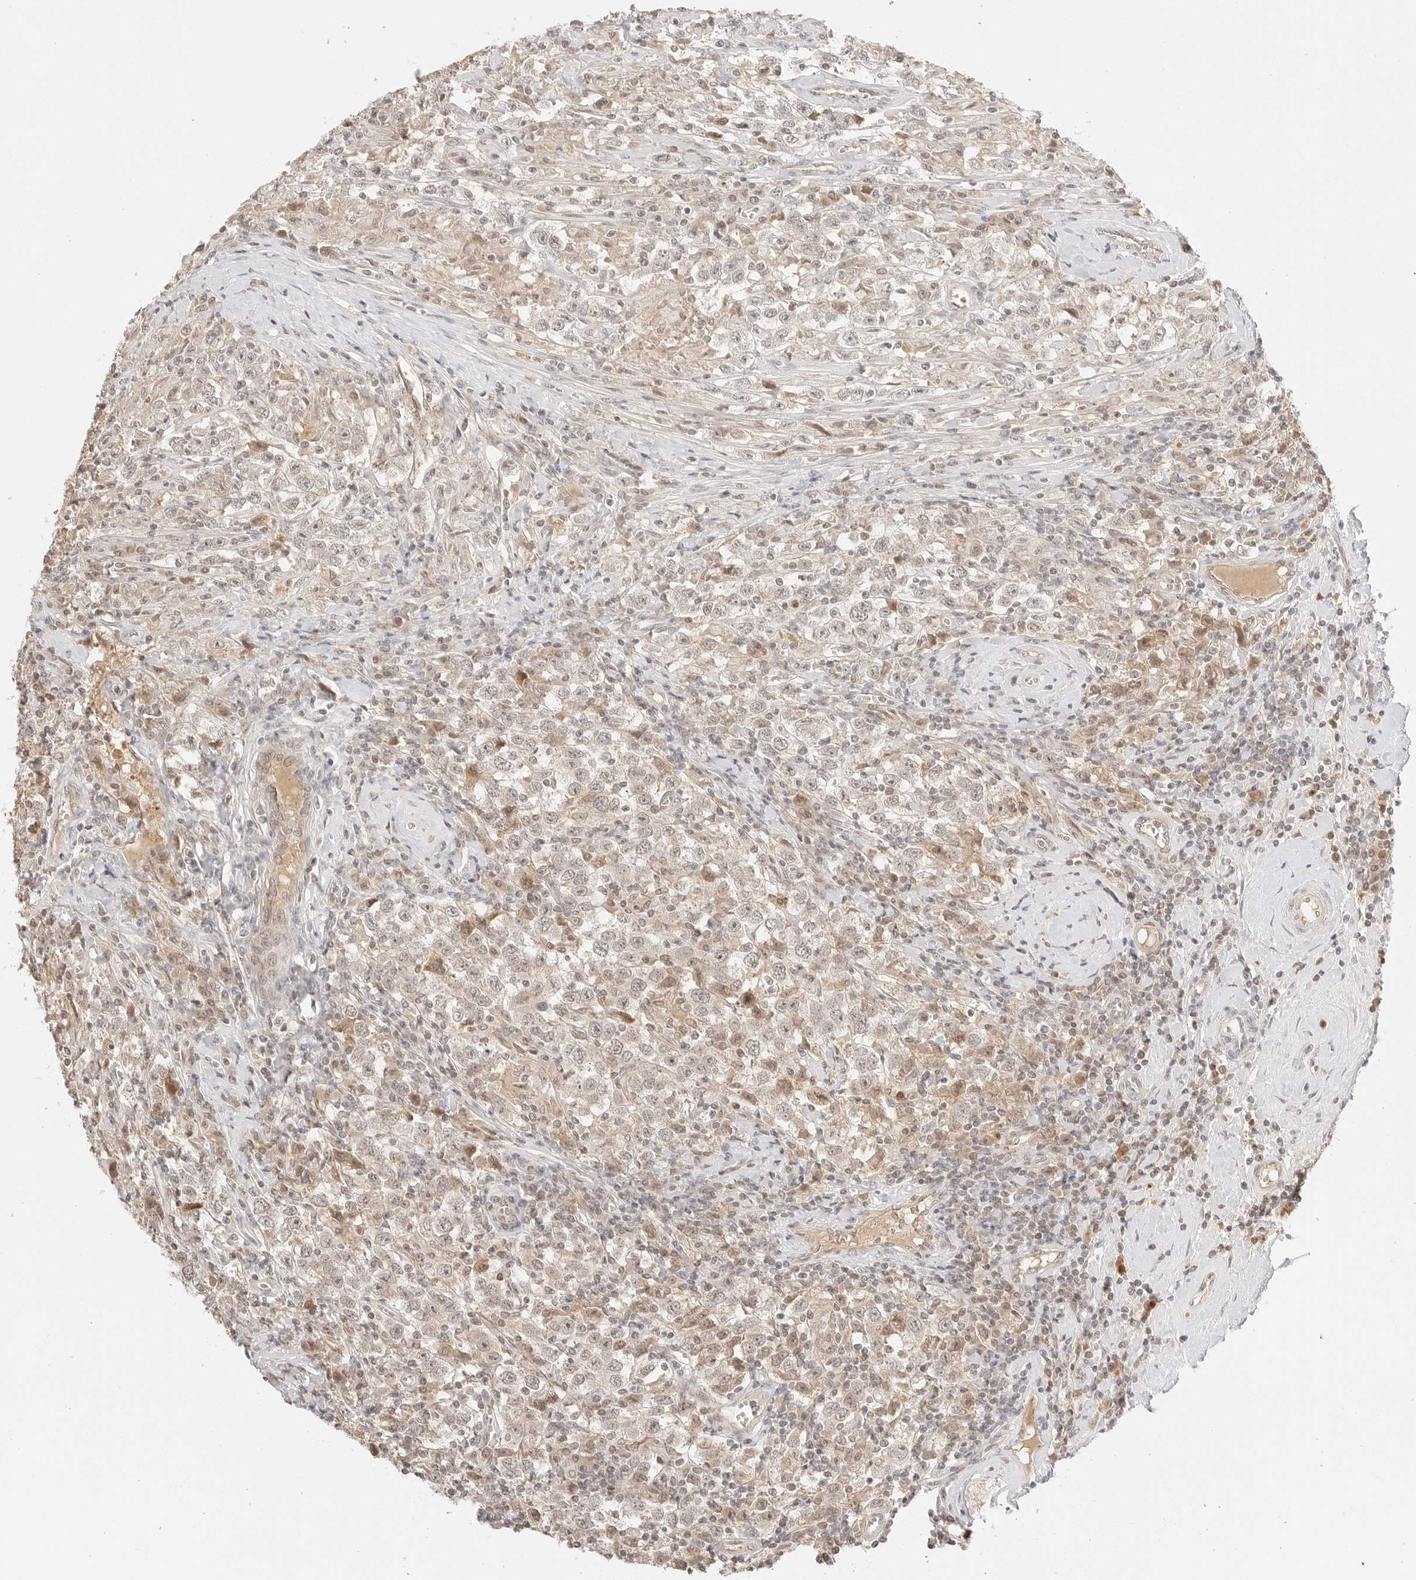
{"staining": {"intensity": "weak", "quantity": "25%-75%", "location": "cytoplasmic/membranous,nuclear"}, "tissue": "testis cancer", "cell_type": "Tumor cells", "image_type": "cancer", "snomed": [{"axis": "morphology", "description": "Seminoma, NOS"}, {"axis": "topography", "description": "Testis"}], "caption": "This photomicrograph shows immunohistochemistry staining of human testis seminoma, with low weak cytoplasmic/membranous and nuclear positivity in approximately 25%-75% of tumor cells.", "gene": "RPS6KL1", "patient": {"sex": "male", "age": 41}}